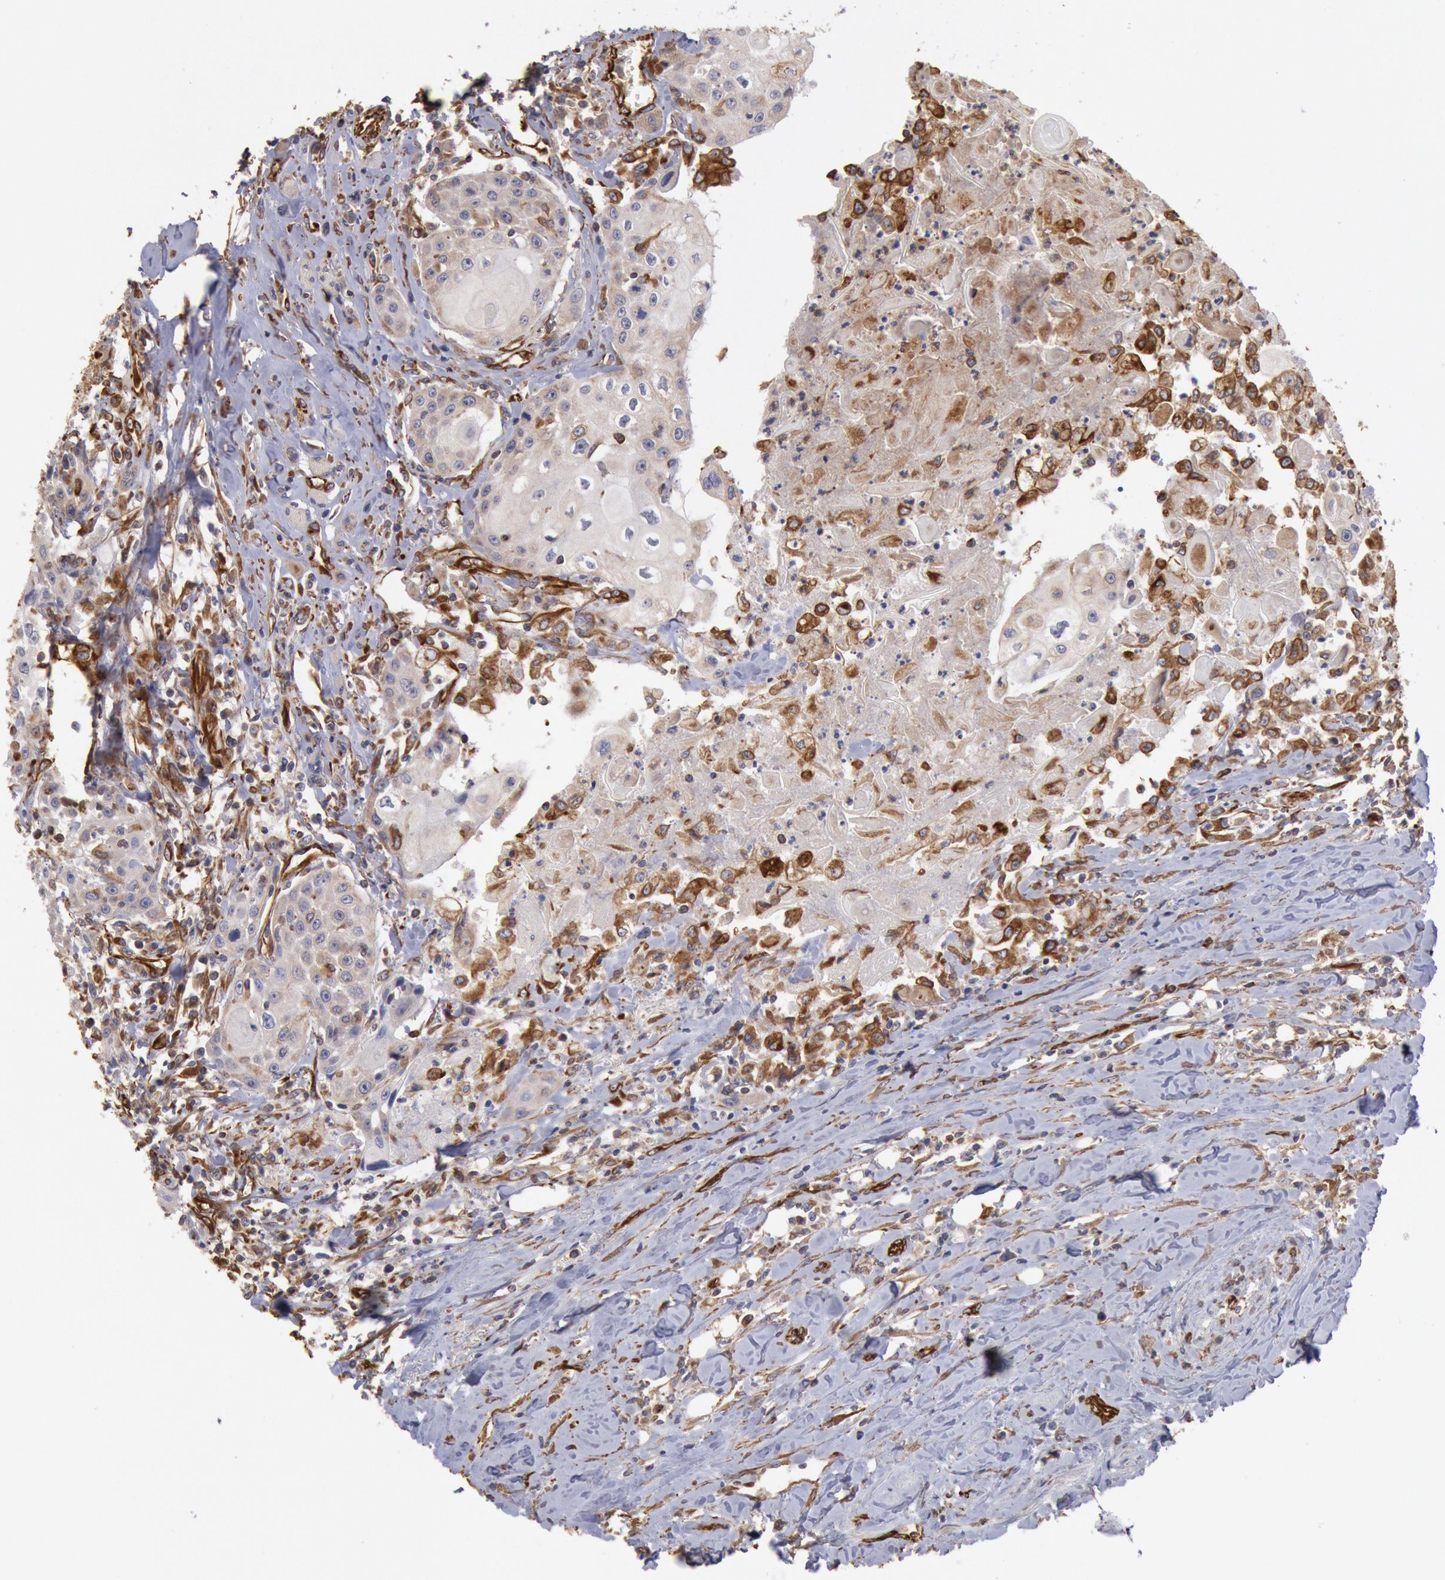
{"staining": {"intensity": "weak", "quantity": "<25%", "location": "cytoplasmic/membranous"}, "tissue": "head and neck cancer", "cell_type": "Tumor cells", "image_type": "cancer", "snomed": [{"axis": "morphology", "description": "Squamous cell carcinoma, NOS"}, {"axis": "topography", "description": "Oral tissue"}, {"axis": "topography", "description": "Head-Neck"}], "caption": "Image shows no protein expression in tumor cells of head and neck cancer (squamous cell carcinoma) tissue.", "gene": "RNF139", "patient": {"sex": "female", "age": 82}}